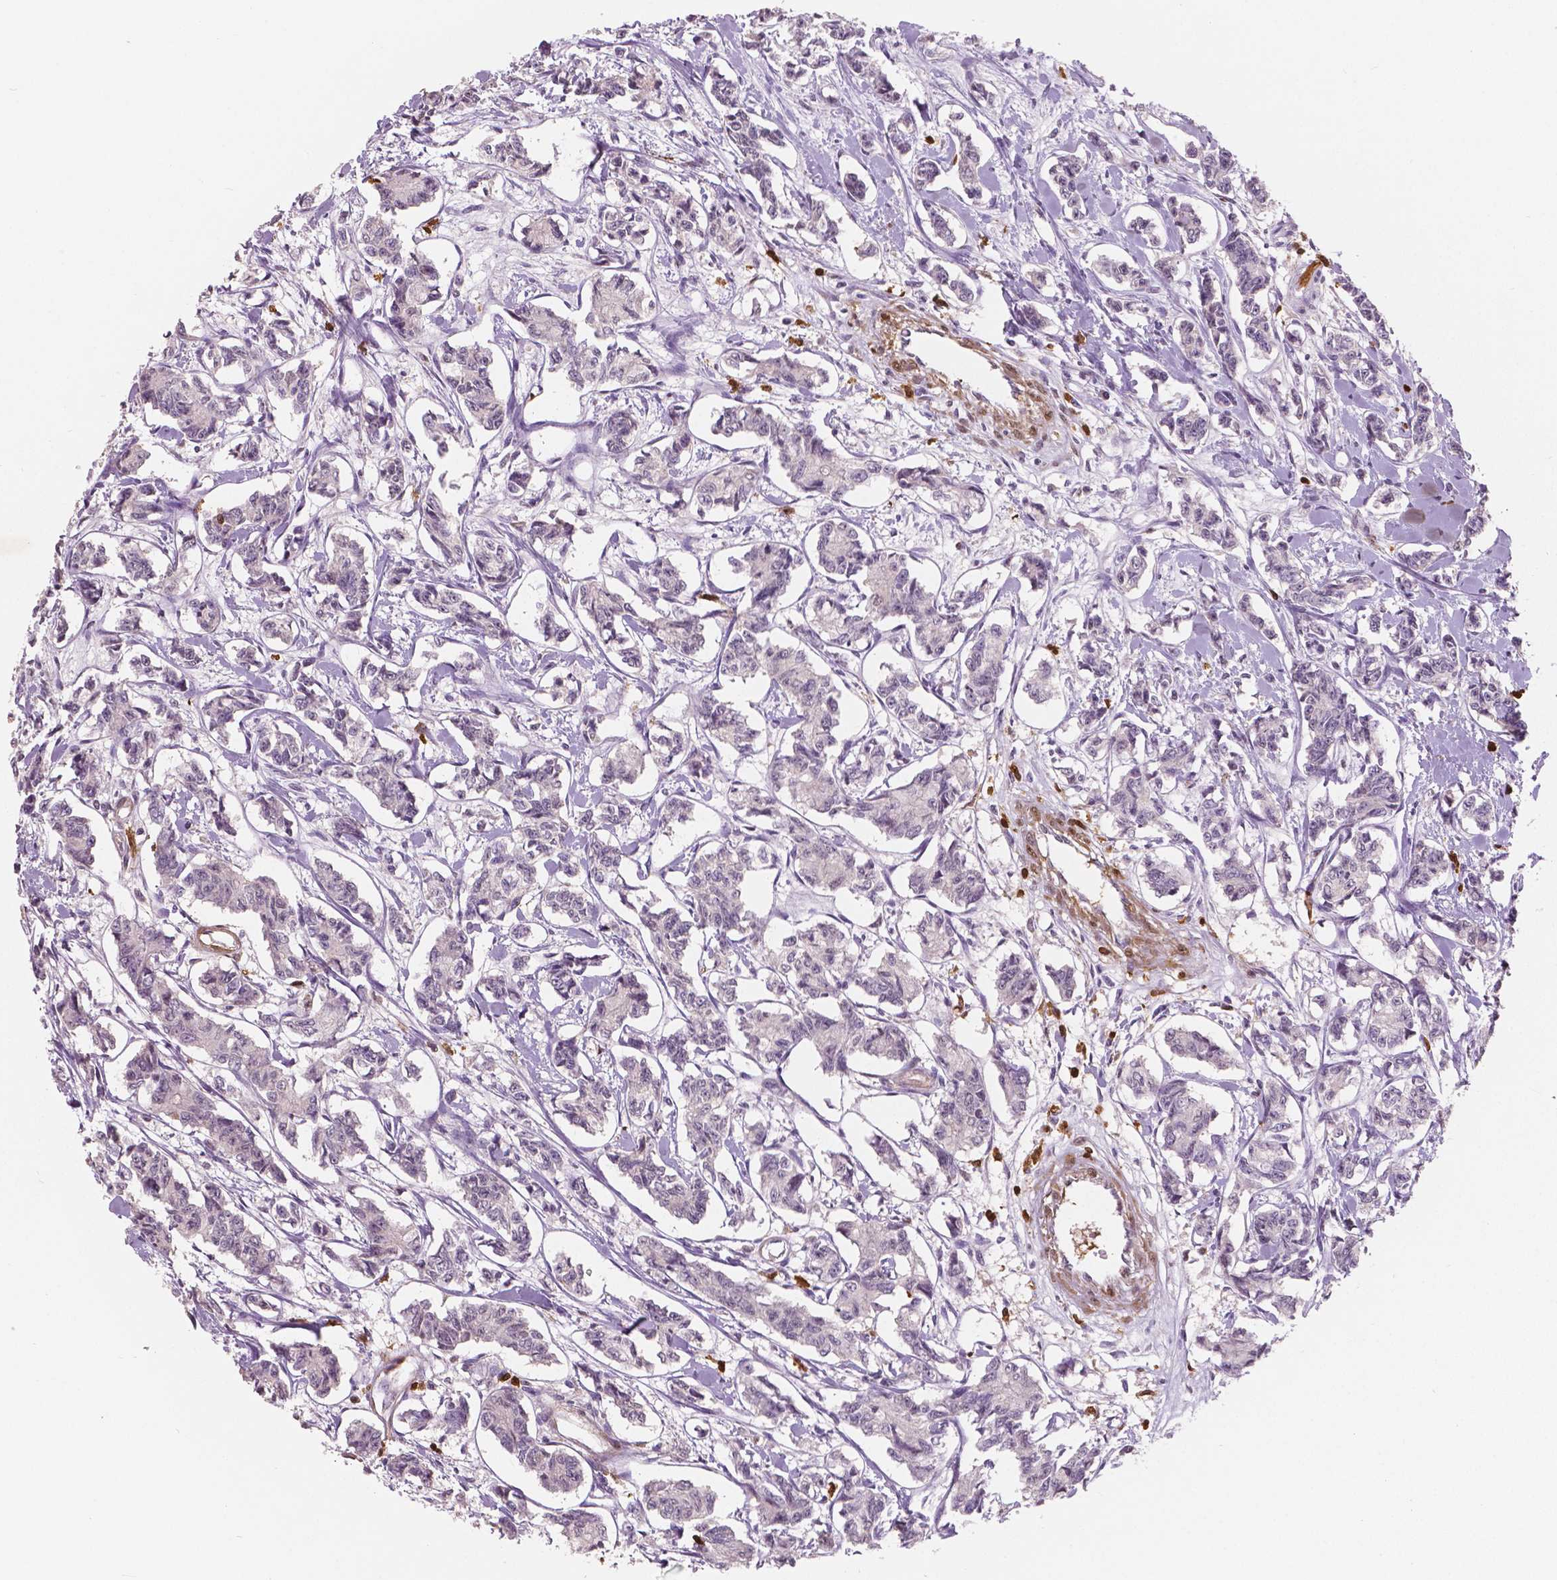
{"staining": {"intensity": "negative", "quantity": "none", "location": "none"}, "tissue": "carcinoid", "cell_type": "Tumor cells", "image_type": "cancer", "snomed": [{"axis": "morphology", "description": "Carcinoid, malignant, NOS"}, {"axis": "topography", "description": "Kidney"}], "caption": "An immunohistochemistry (IHC) histopathology image of carcinoid is shown. There is no staining in tumor cells of carcinoid. (DAB IHC with hematoxylin counter stain).", "gene": "S100A4", "patient": {"sex": "female", "age": 41}}